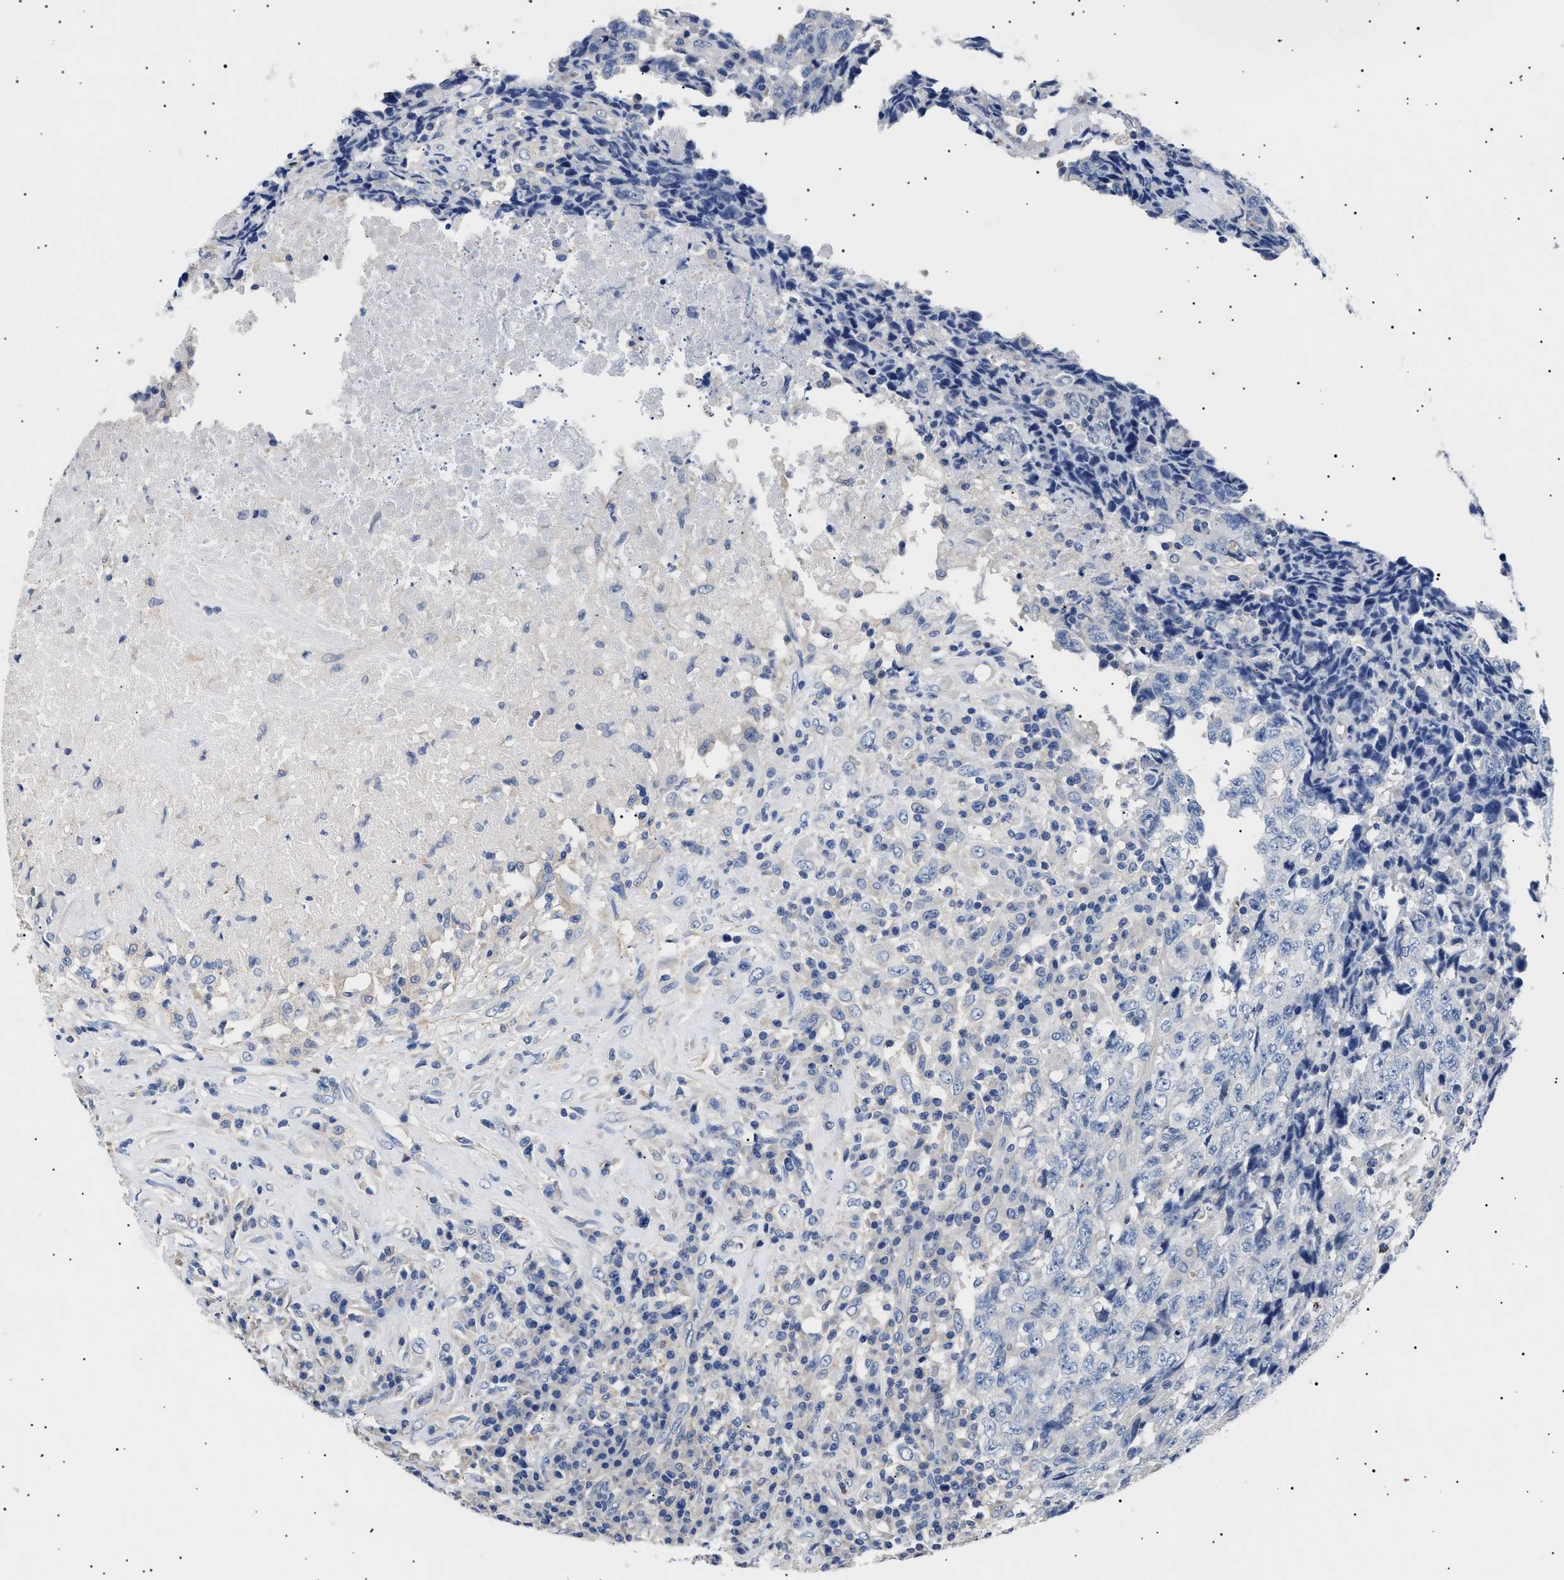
{"staining": {"intensity": "negative", "quantity": "none", "location": "none"}, "tissue": "testis cancer", "cell_type": "Tumor cells", "image_type": "cancer", "snomed": [{"axis": "morphology", "description": "Necrosis, NOS"}, {"axis": "morphology", "description": "Carcinoma, Embryonal, NOS"}, {"axis": "topography", "description": "Testis"}], "caption": "Immunohistochemistry (IHC) of human embryonal carcinoma (testis) exhibits no staining in tumor cells.", "gene": "HEMGN", "patient": {"sex": "male", "age": 19}}